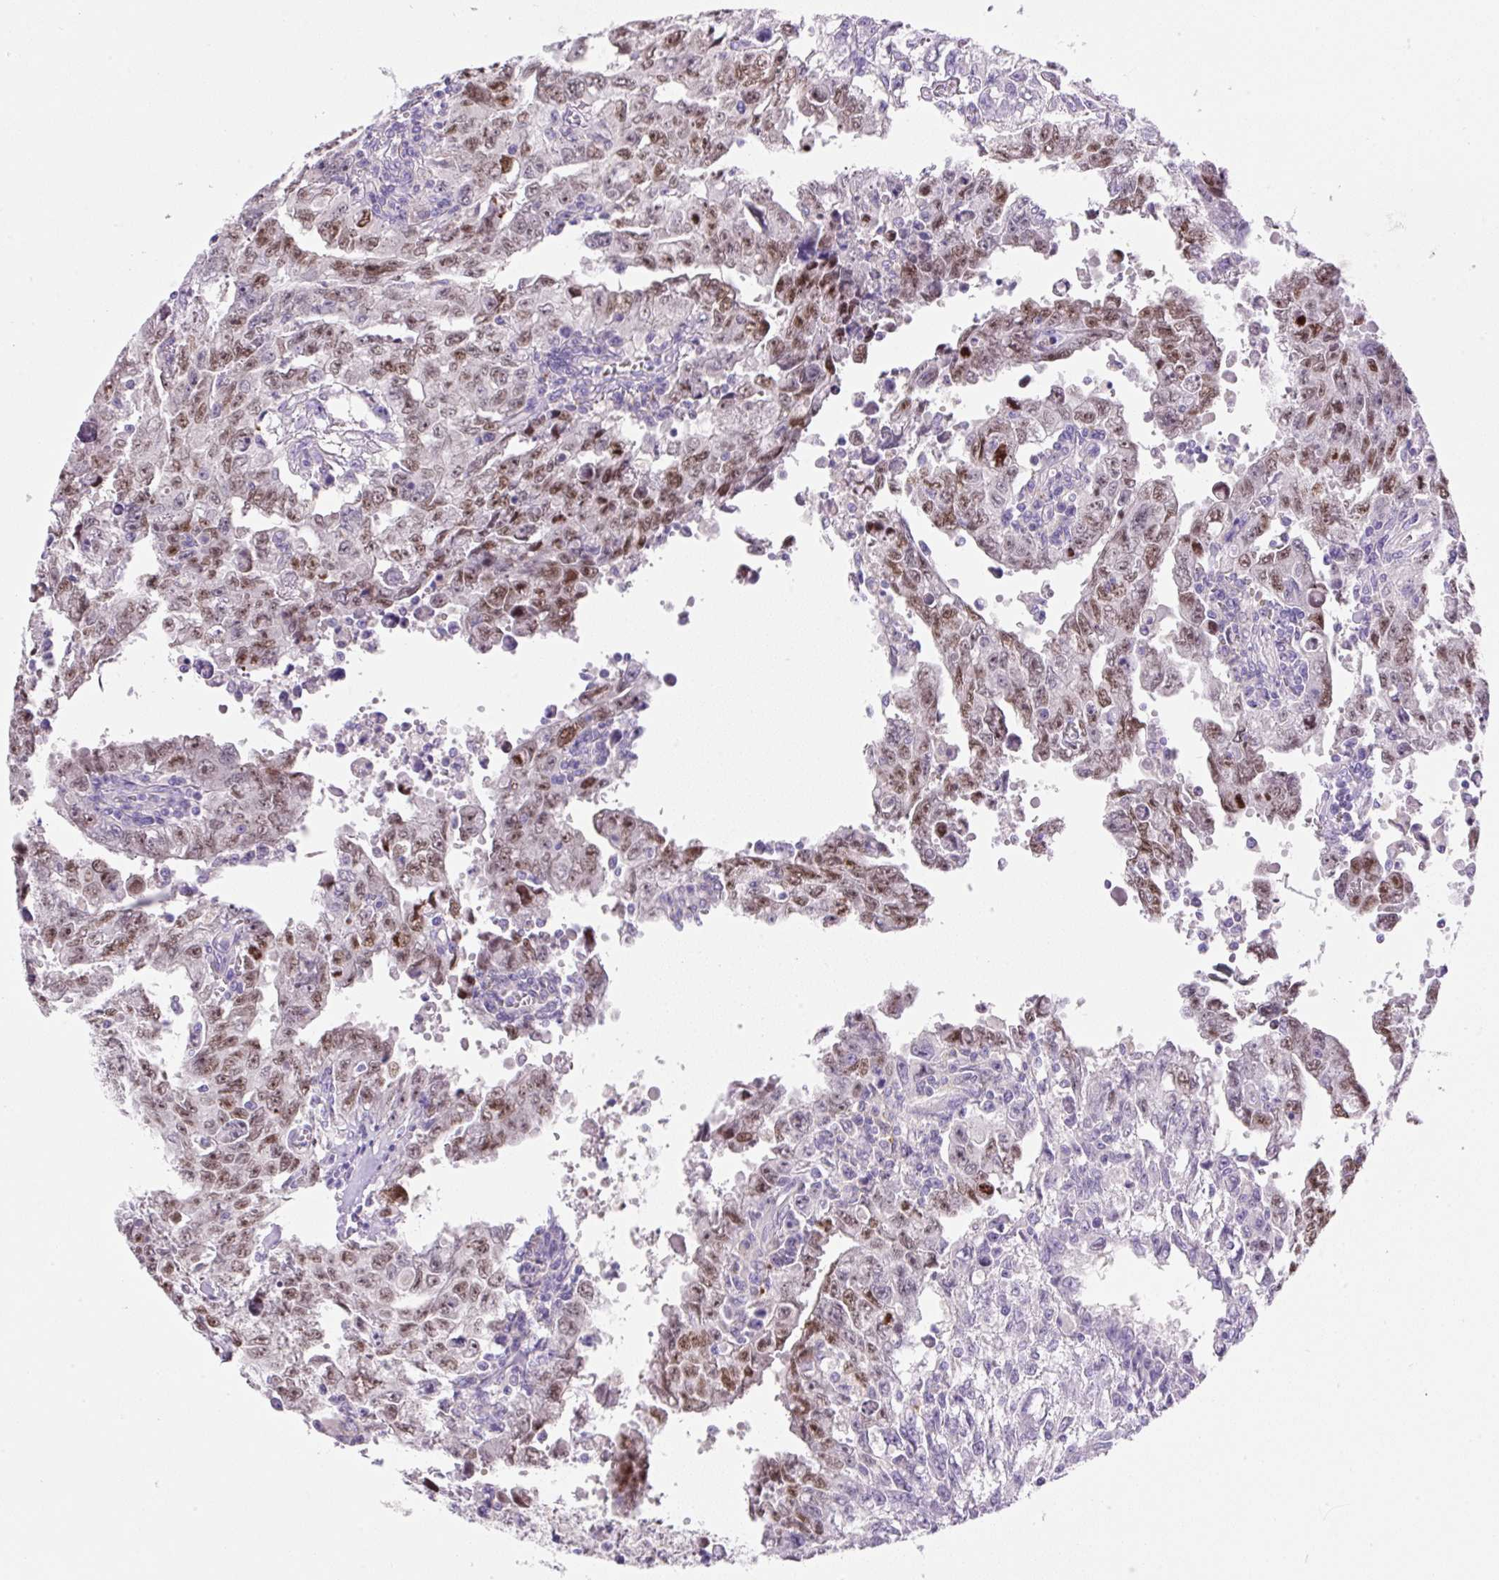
{"staining": {"intensity": "moderate", "quantity": "25%-75%", "location": "nuclear"}, "tissue": "testis cancer", "cell_type": "Tumor cells", "image_type": "cancer", "snomed": [{"axis": "morphology", "description": "Carcinoma, Embryonal, NOS"}, {"axis": "topography", "description": "Testis"}], "caption": "Immunohistochemical staining of embryonal carcinoma (testis) reveals moderate nuclear protein expression in about 25%-75% of tumor cells.", "gene": "TDRD15", "patient": {"sex": "male", "age": 24}}